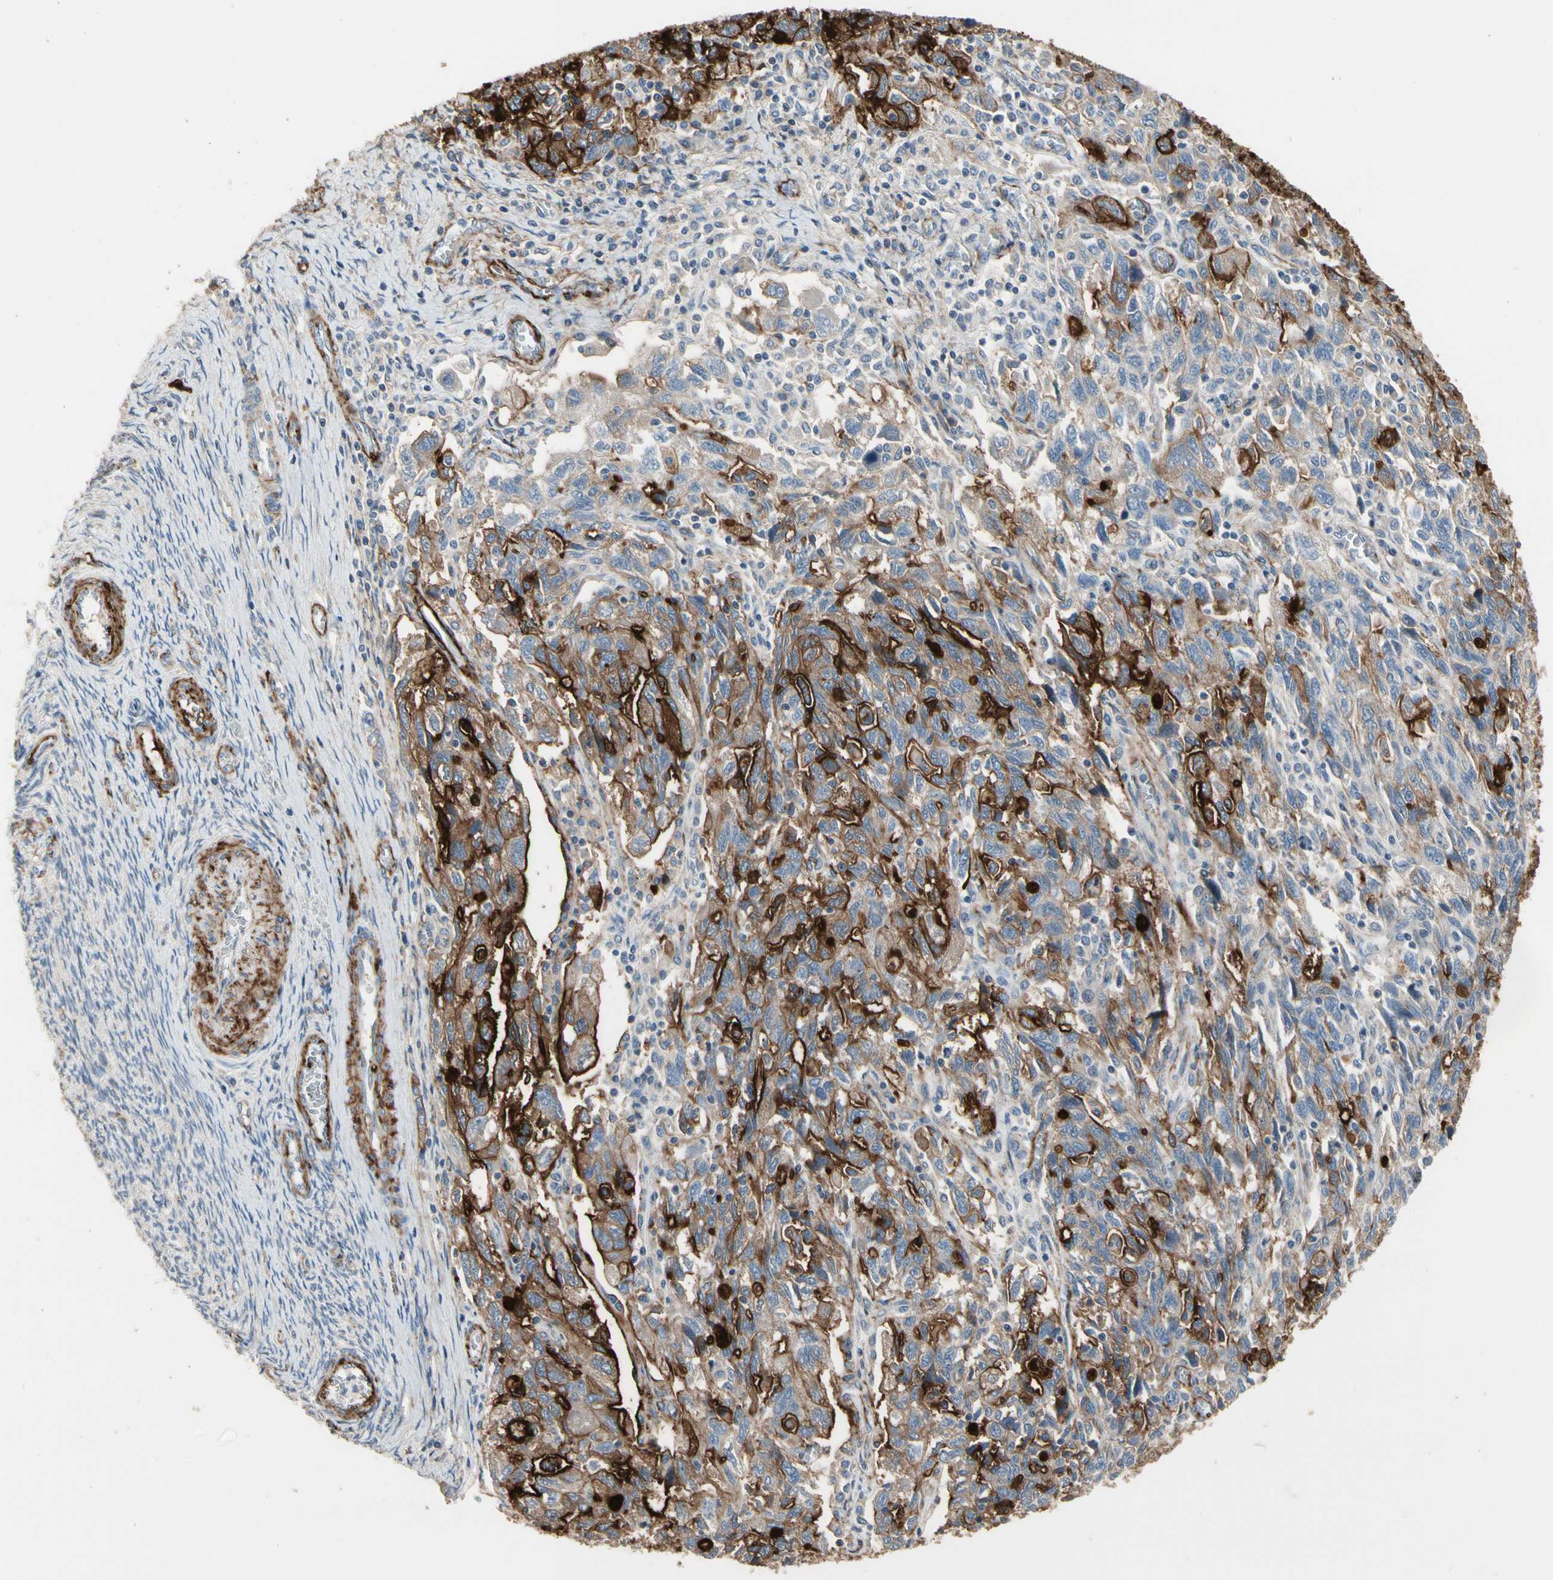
{"staining": {"intensity": "strong", "quantity": ">75%", "location": "cytoplasmic/membranous"}, "tissue": "ovarian cancer", "cell_type": "Tumor cells", "image_type": "cancer", "snomed": [{"axis": "morphology", "description": "Carcinoma, NOS"}, {"axis": "morphology", "description": "Cystadenocarcinoma, serous, NOS"}, {"axis": "topography", "description": "Ovary"}], "caption": "A high amount of strong cytoplasmic/membranous staining is seen in approximately >75% of tumor cells in ovarian cancer (carcinoma) tissue.", "gene": "SUSD2", "patient": {"sex": "female", "age": 69}}